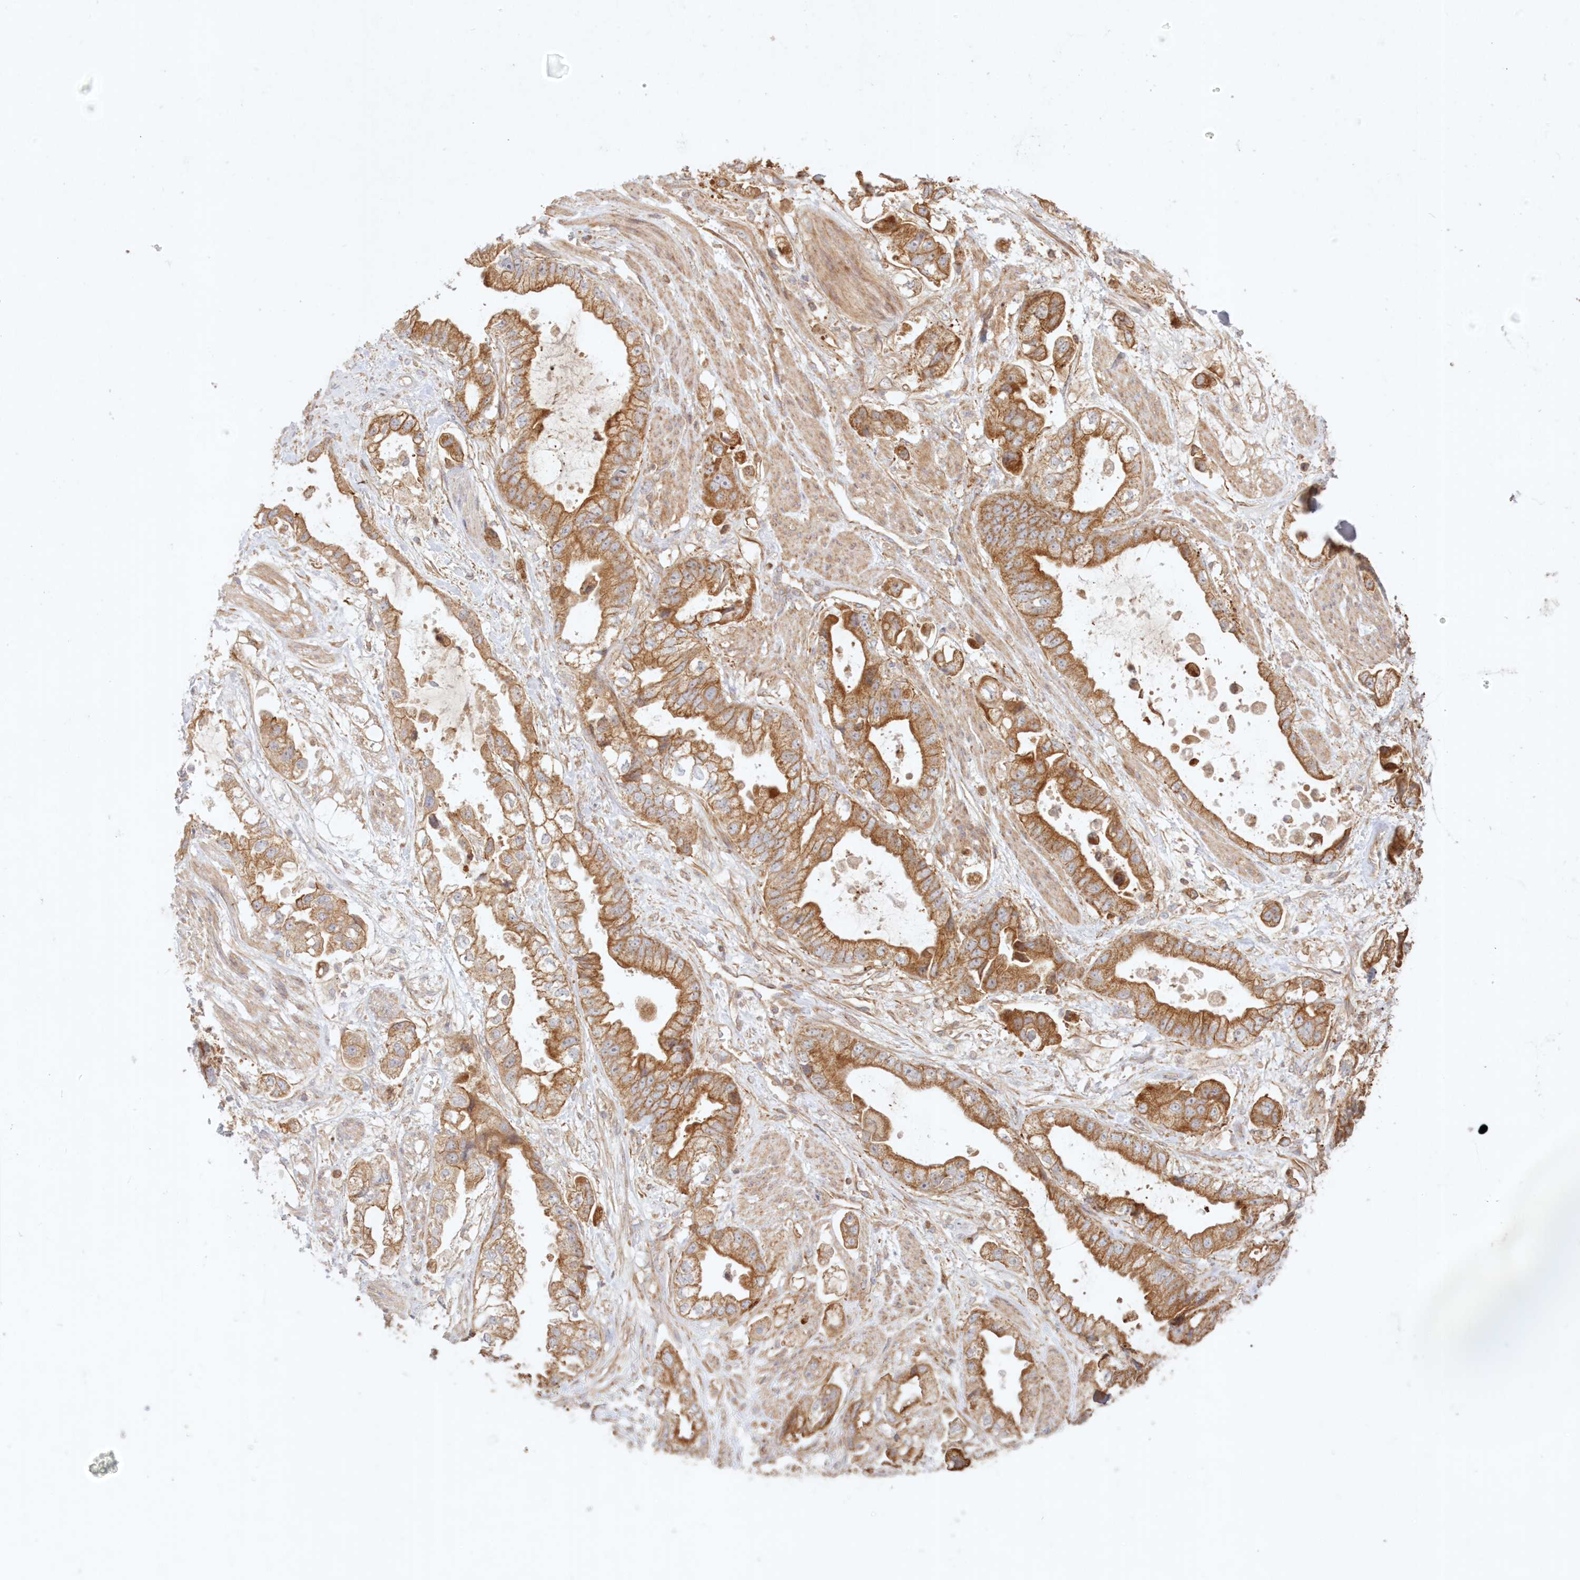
{"staining": {"intensity": "strong", "quantity": ">75%", "location": "cytoplasmic/membranous"}, "tissue": "stomach cancer", "cell_type": "Tumor cells", "image_type": "cancer", "snomed": [{"axis": "morphology", "description": "Adenocarcinoma, NOS"}, {"axis": "topography", "description": "Stomach"}], "caption": "Tumor cells reveal high levels of strong cytoplasmic/membranous staining in about >75% of cells in adenocarcinoma (stomach).", "gene": "KIAA0232", "patient": {"sex": "male", "age": 62}}